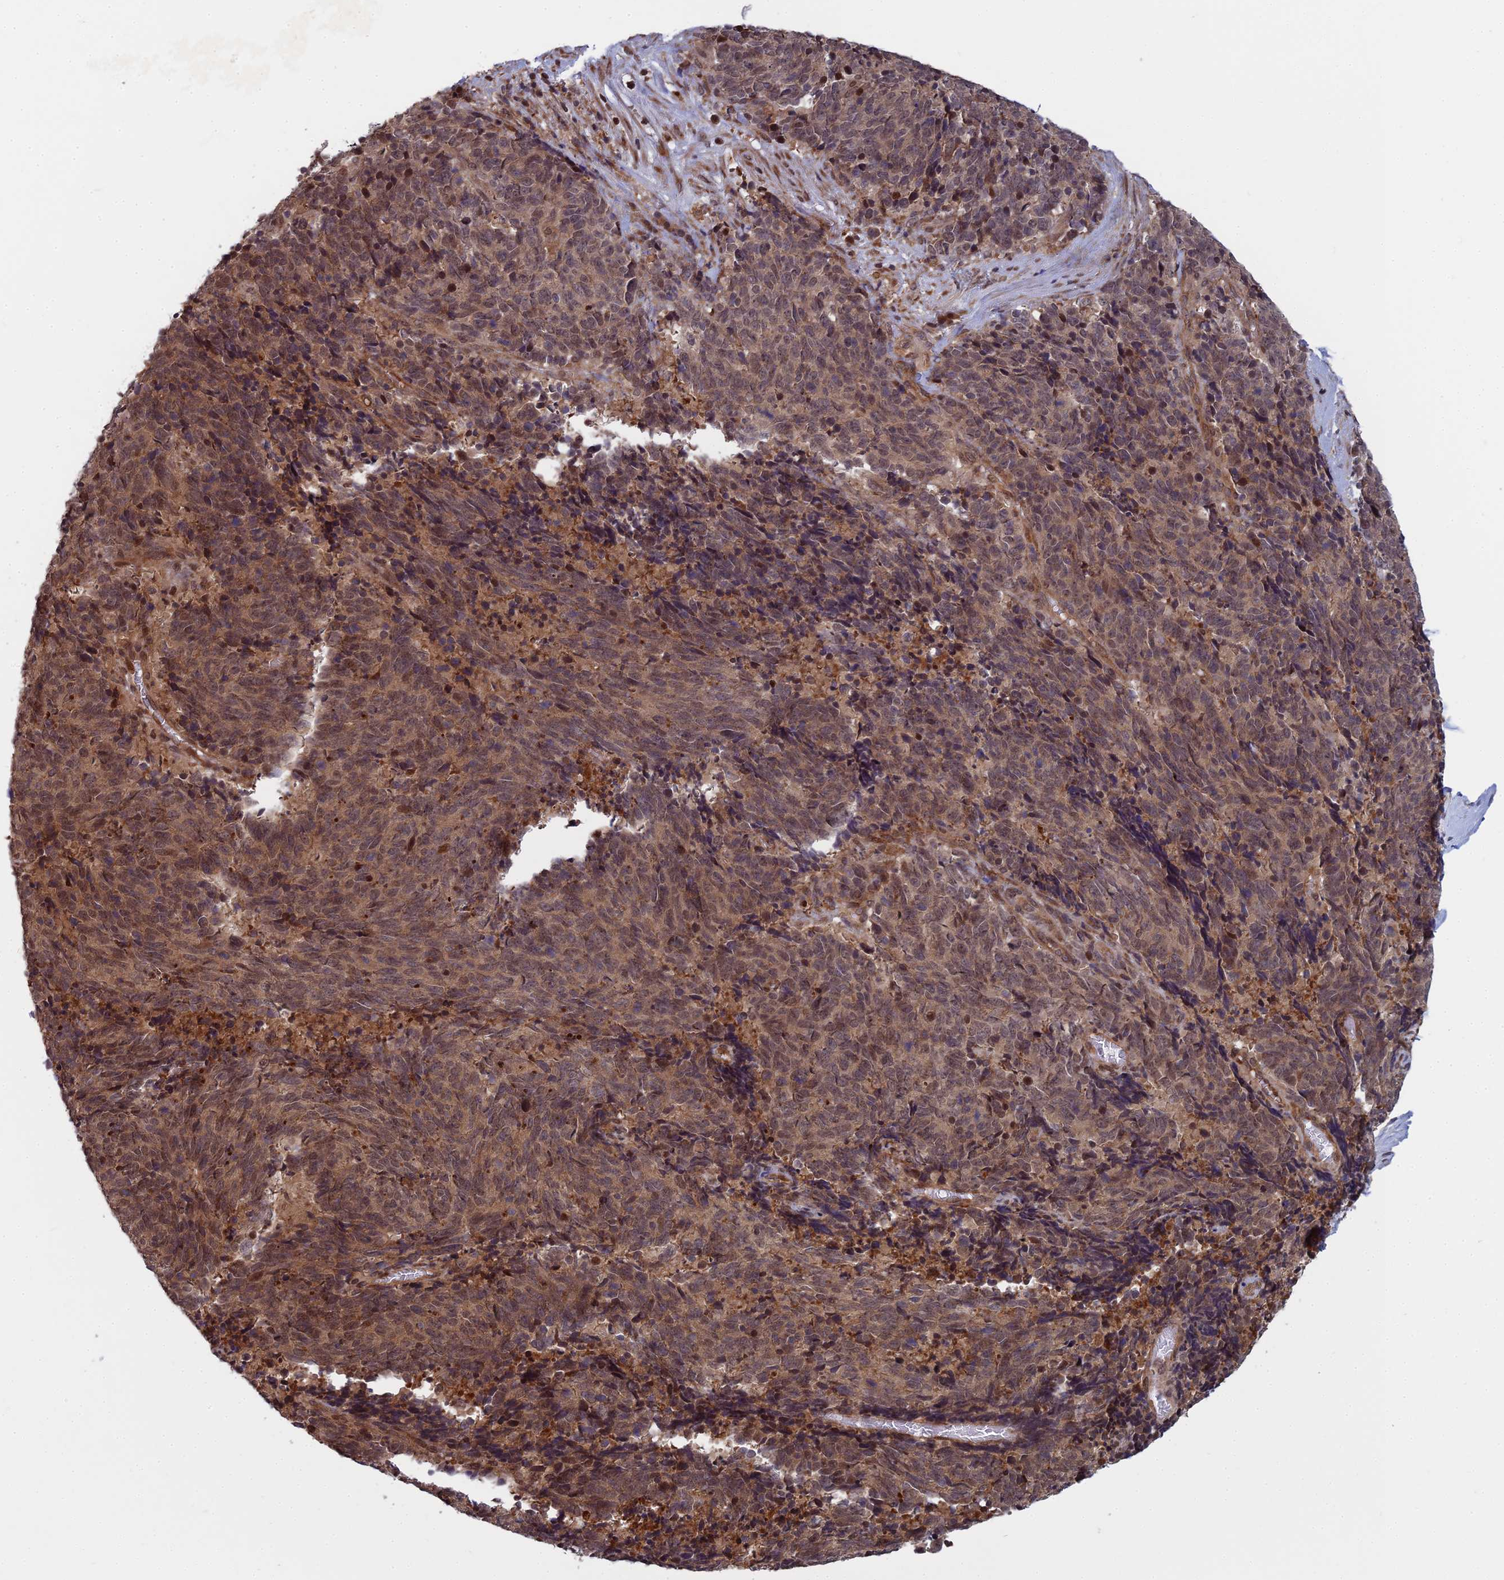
{"staining": {"intensity": "moderate", "quantity": ">75%", "location": "cytoplasmic/membranous,nuclear"}, "tissue": "cervical cancer", "cell_type": "Tumor cells", "image_type": "cancer", "snomed": [{"axis": "morphology", "description": "Squamous cell carcinoma, NOS"}, {"axis": "topography", "description": "Cervix"}], "caption": "The image demonstrates staining of squamous cell carcinoma (cervical), revealing moderate cytoplasmic/membranous and nuclear protein expression (brown color) within tumor cells.", "gene": "COMMD2", "patient": {"sex": "female", "age": 29}}